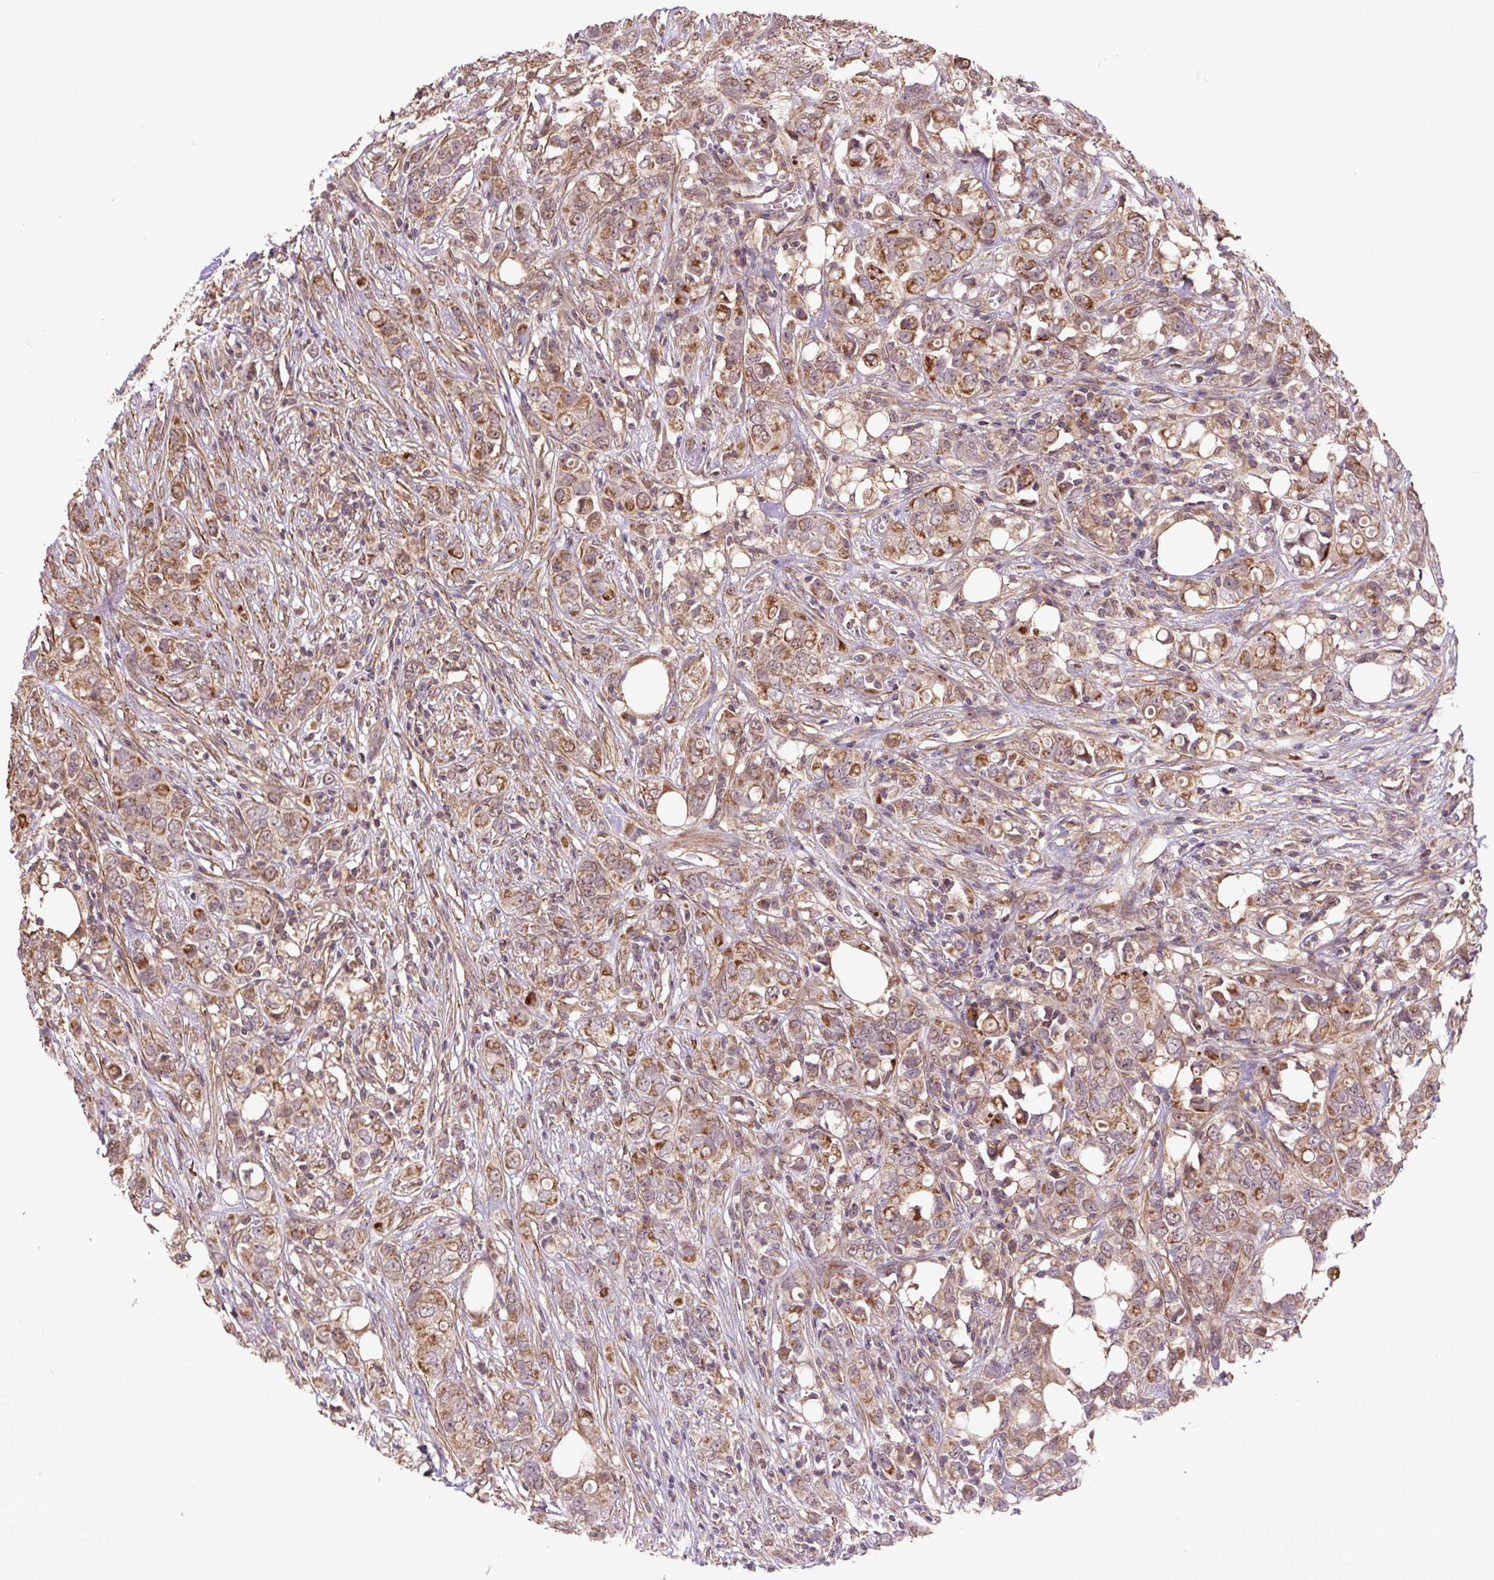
{"staining": {"intensity": "moderate", "quantity": ">75%", "location": "cytoplasmic/membranous"}, "tissue": "breast cancer", "cell_type": "Tumor cells", "image_type": "cancer", "snomed": [{"axis": "morphology", "description": "Lobular carcinoma"}, {"axis": "topography", "description": "Breast"}], "caption": "This is an image of immunohistochemistry staining of lobular carcinoma (breast), which shows moderate expression in the cytoplasmic/membranous of tumor cells.", "gene": "TMEM160", "patient": {"sex": "female", "age": 91}}